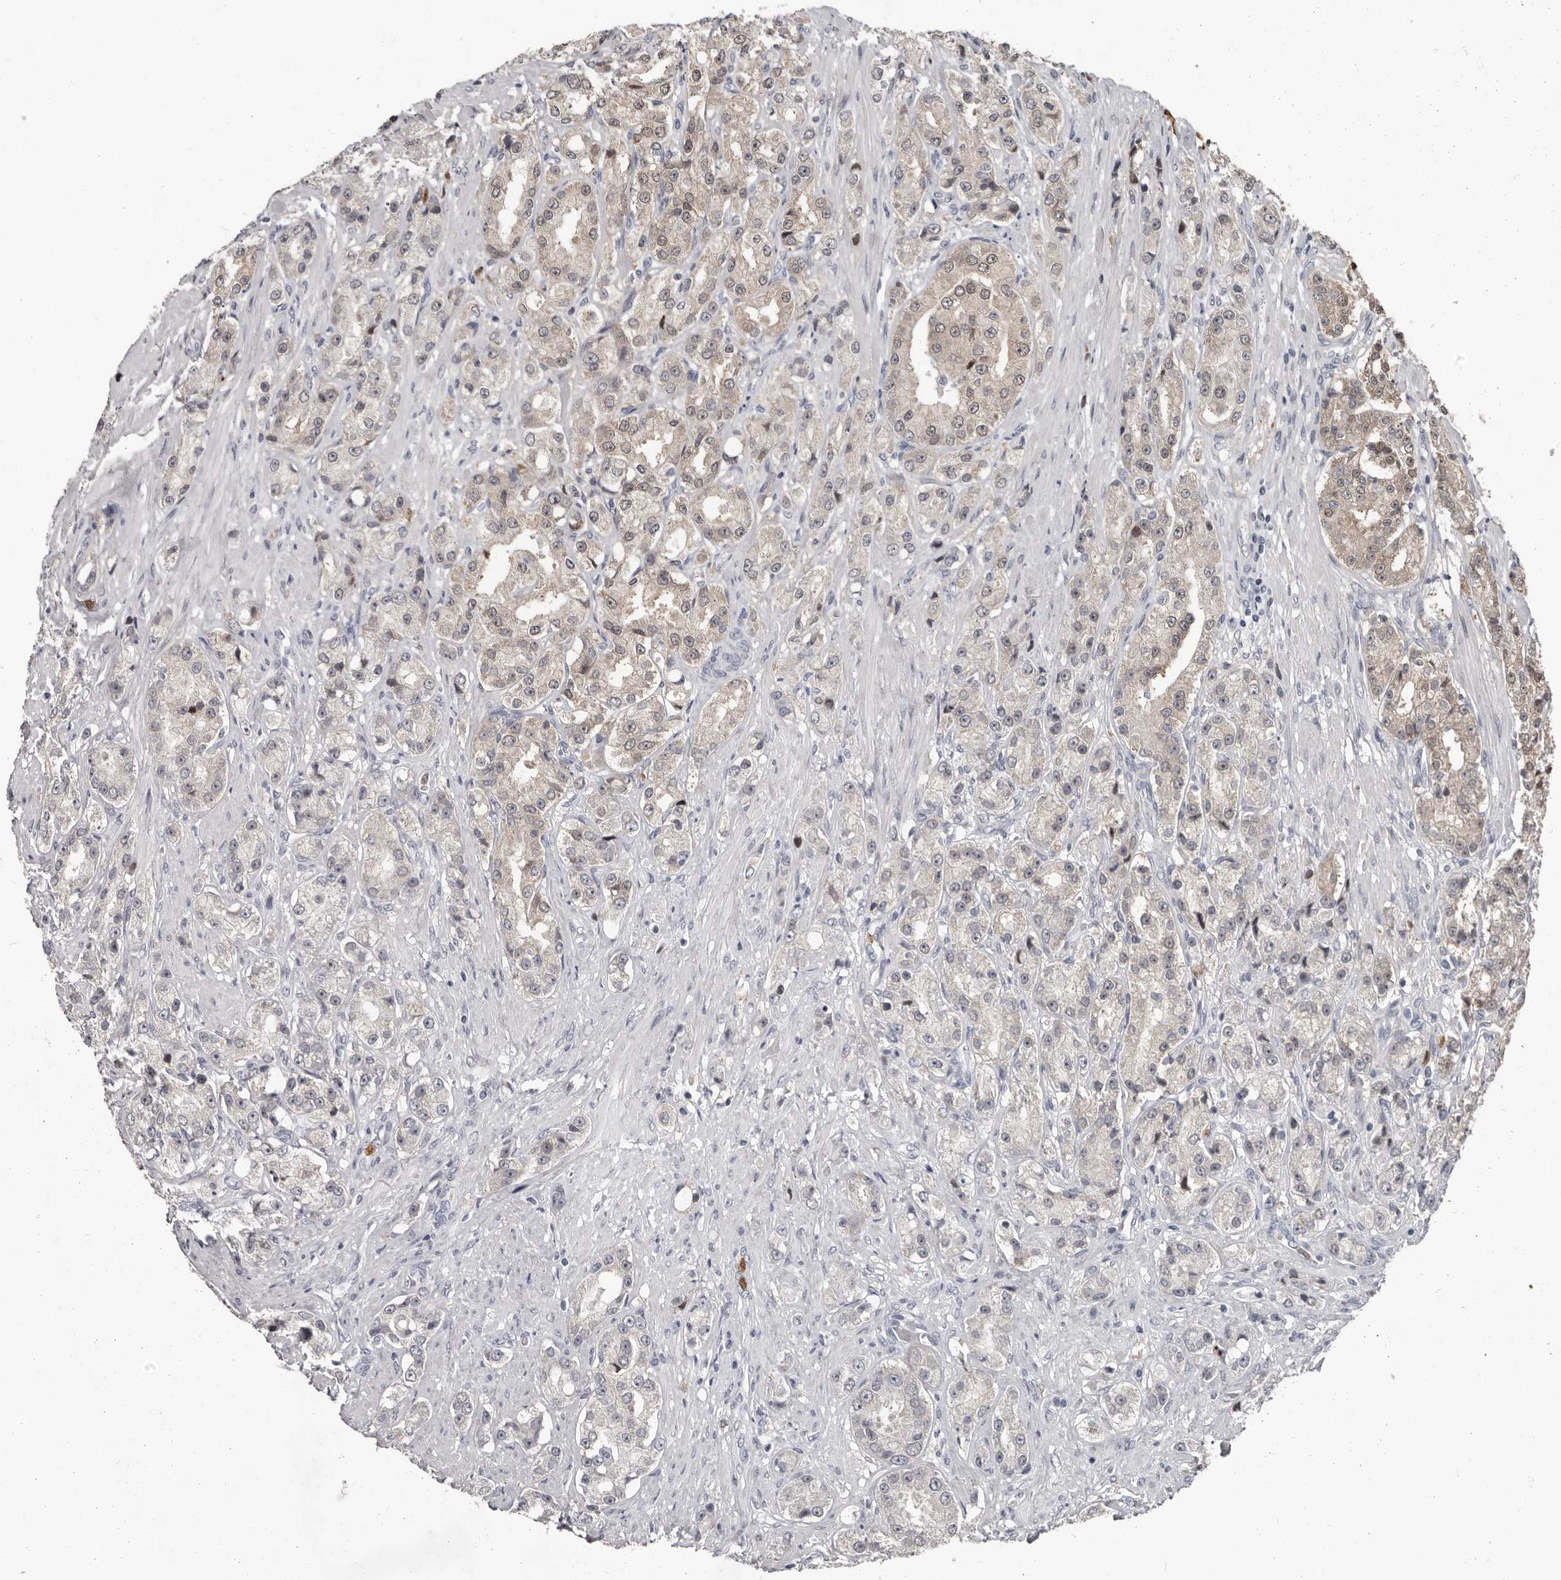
{"staining": {"intensity": "weak", "quantity": "25%-75%", "location": "cytoplasmic/membranous,nuclear"}, "tissue": "prostate cancer", "cell_type": "Tumor cells", "image_type": "cancer", "snomed": [{"axis": "morphology", "description": "Adenocarcinoma, High grade"}, {"axis": "topography", "description": "Prostate"}], "caption": "There is low levels of weak cytoplasmic/membranous and nuclear staining in tumor cells of prostate cancer (high-grade adenocarcinoma), as demonstrated by immunohistochemical staining (brown color).", "gene": "GPR157", "patient": {"sex": "male", "age": 60}}